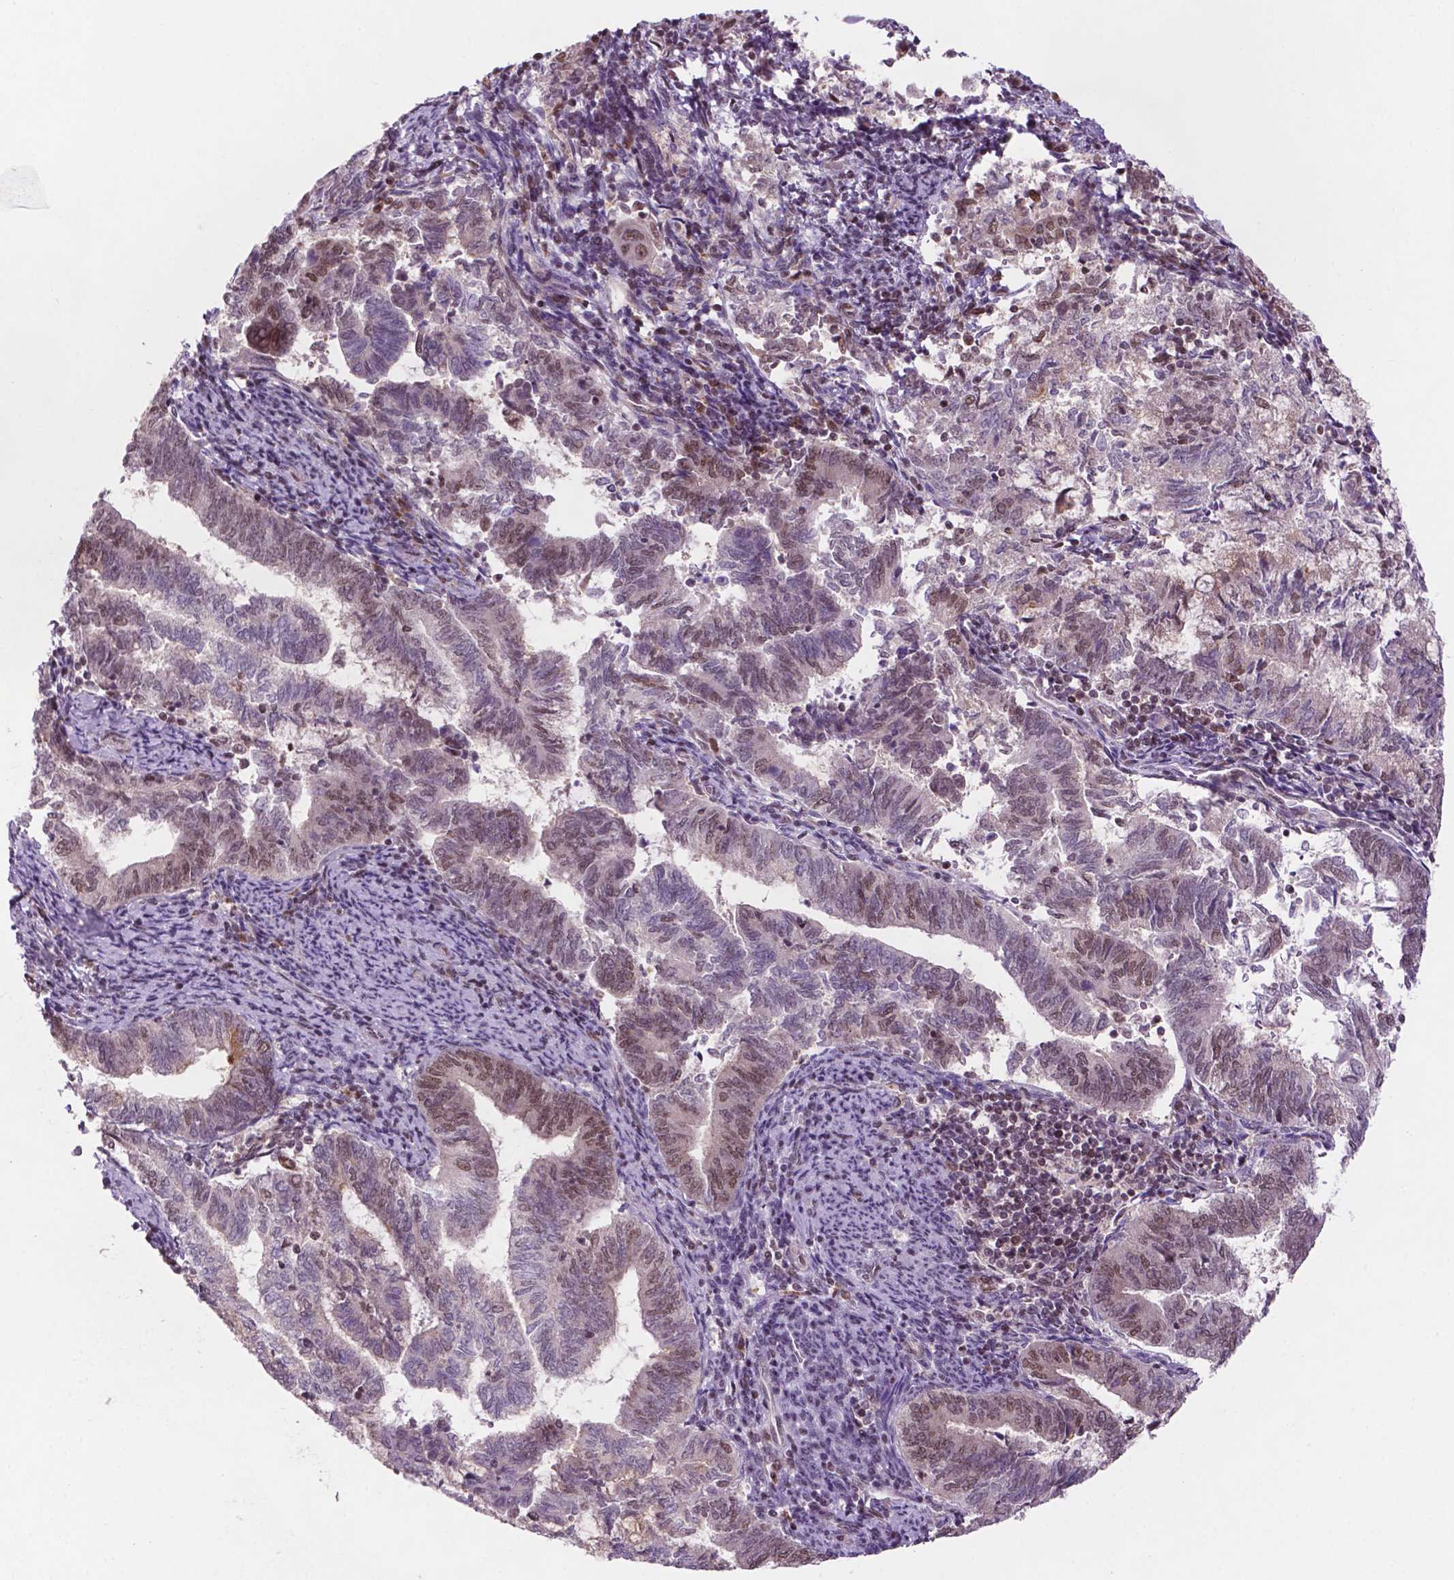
{"staining": {"intensity": "weak", "quantity": "25%-75%", "location": "nuclear"}, "tissue": "endometrial cancer", "cell_type": "Tumor cells", "image_type": "cancer", "snomed": [{"axis": "morphology", "description": "Adenocarcinoma, NOS"}, {"axis": "topography", "description": "Endometrium"}], "caption": "Protein expression analysis of endometrial cancer exhibits weak nuclear positivity in about 25%-75% of tumor cells.", "gene": "PER2", "patient": {"sex": "female", "age": 65}}